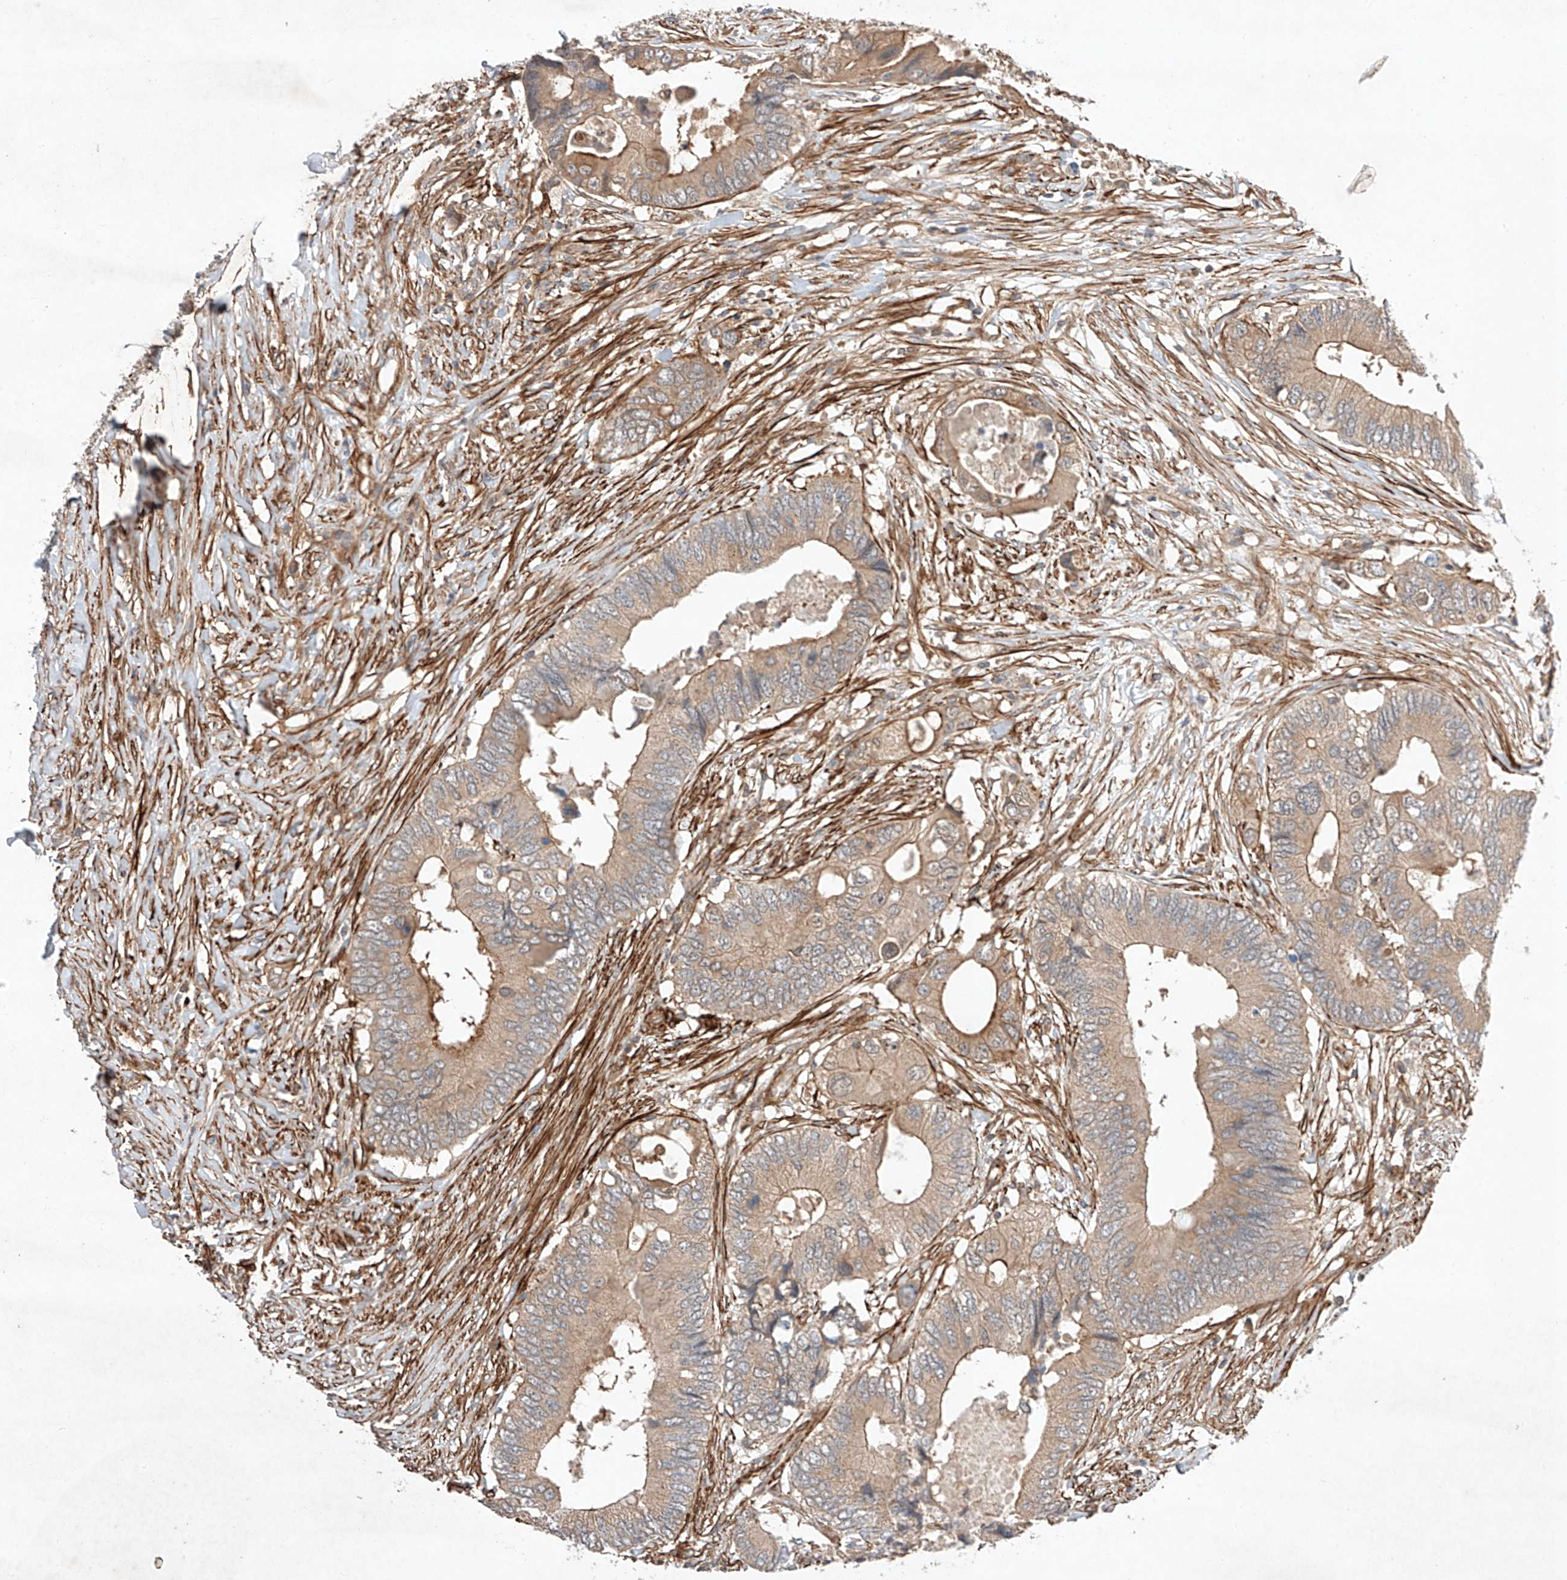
{"staining": {"intensity": "weak", "quantity": ">75%", "location": "cytoplasmic/membranous"}, "tissue": "colorectal cancer", "cell_type": "Tumor cells", "image_type": "cancer", "snomed": [{"axis": "morphology", "description": "Adenocarcinoma, NOS"}, {"axis": "topography", "description": "Colon"}], "caption": "DAB immunohistochemical staining of human colorectal adenocarcinoma exhibits weak cytoplasmic/membranous protein expression in about >75% of tumor cells.", "gene": "ARHGAP33", "patient": {"sex": "male", "age": 71}}